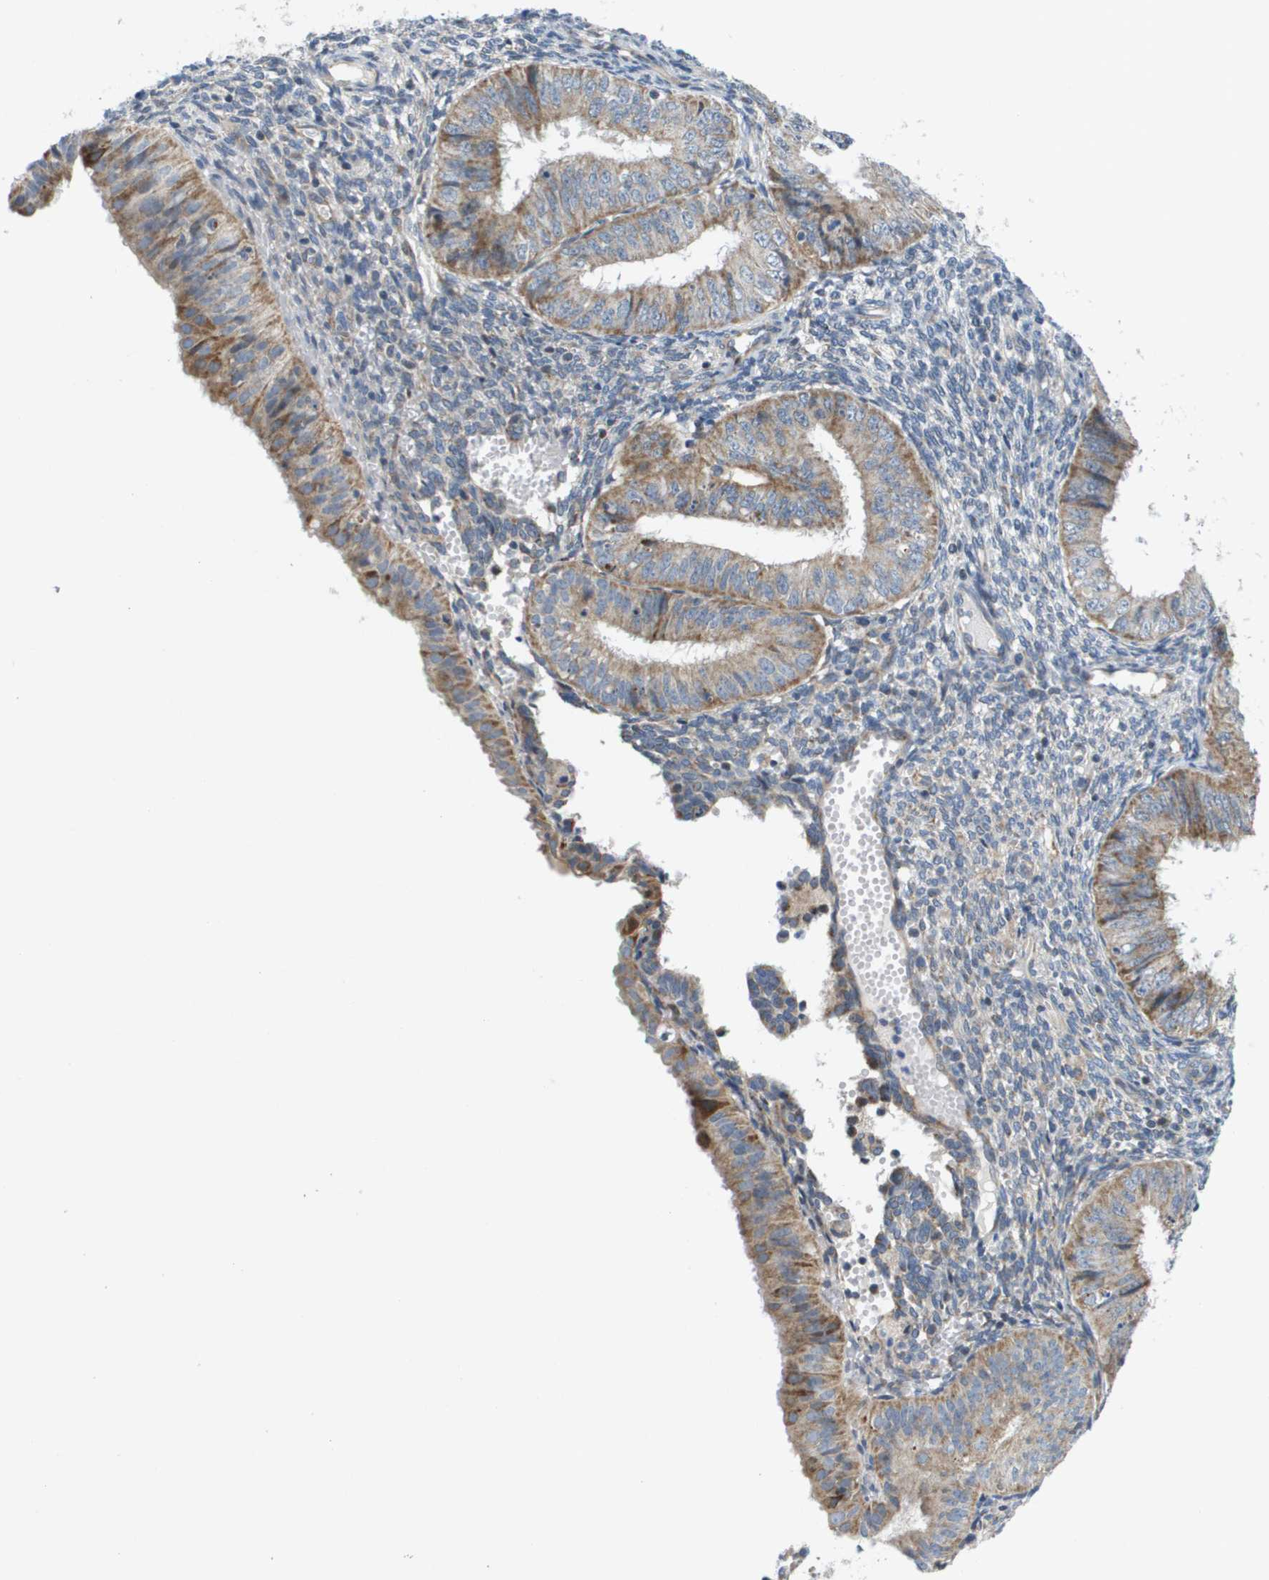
{"staining": {"intensity": "weak", "quantity": "25%-75%", "location": "cytoplasmic/membranous"}, "tissue": "endometrial cancer", "cell_type": "Tumor cells", "image_type": "cancer", "snomed": [{"axis": "morphology", "description": "Normal tissue, NOS"}, {"axis": "morphology", "description": "Adenocarcinoma, NOS"}, {"axis": "topography", "description": "Endometrium"}], "caption": "Tumor cells exhibit low levels of weak cytoplasmic/membranous positivity in approximately 25%-75% of cells in human endometrial adenocarcinoma. Nuclei are stained in blue.", "gene": "KRT23", "patient": {"sex": "female", "age": 53}}